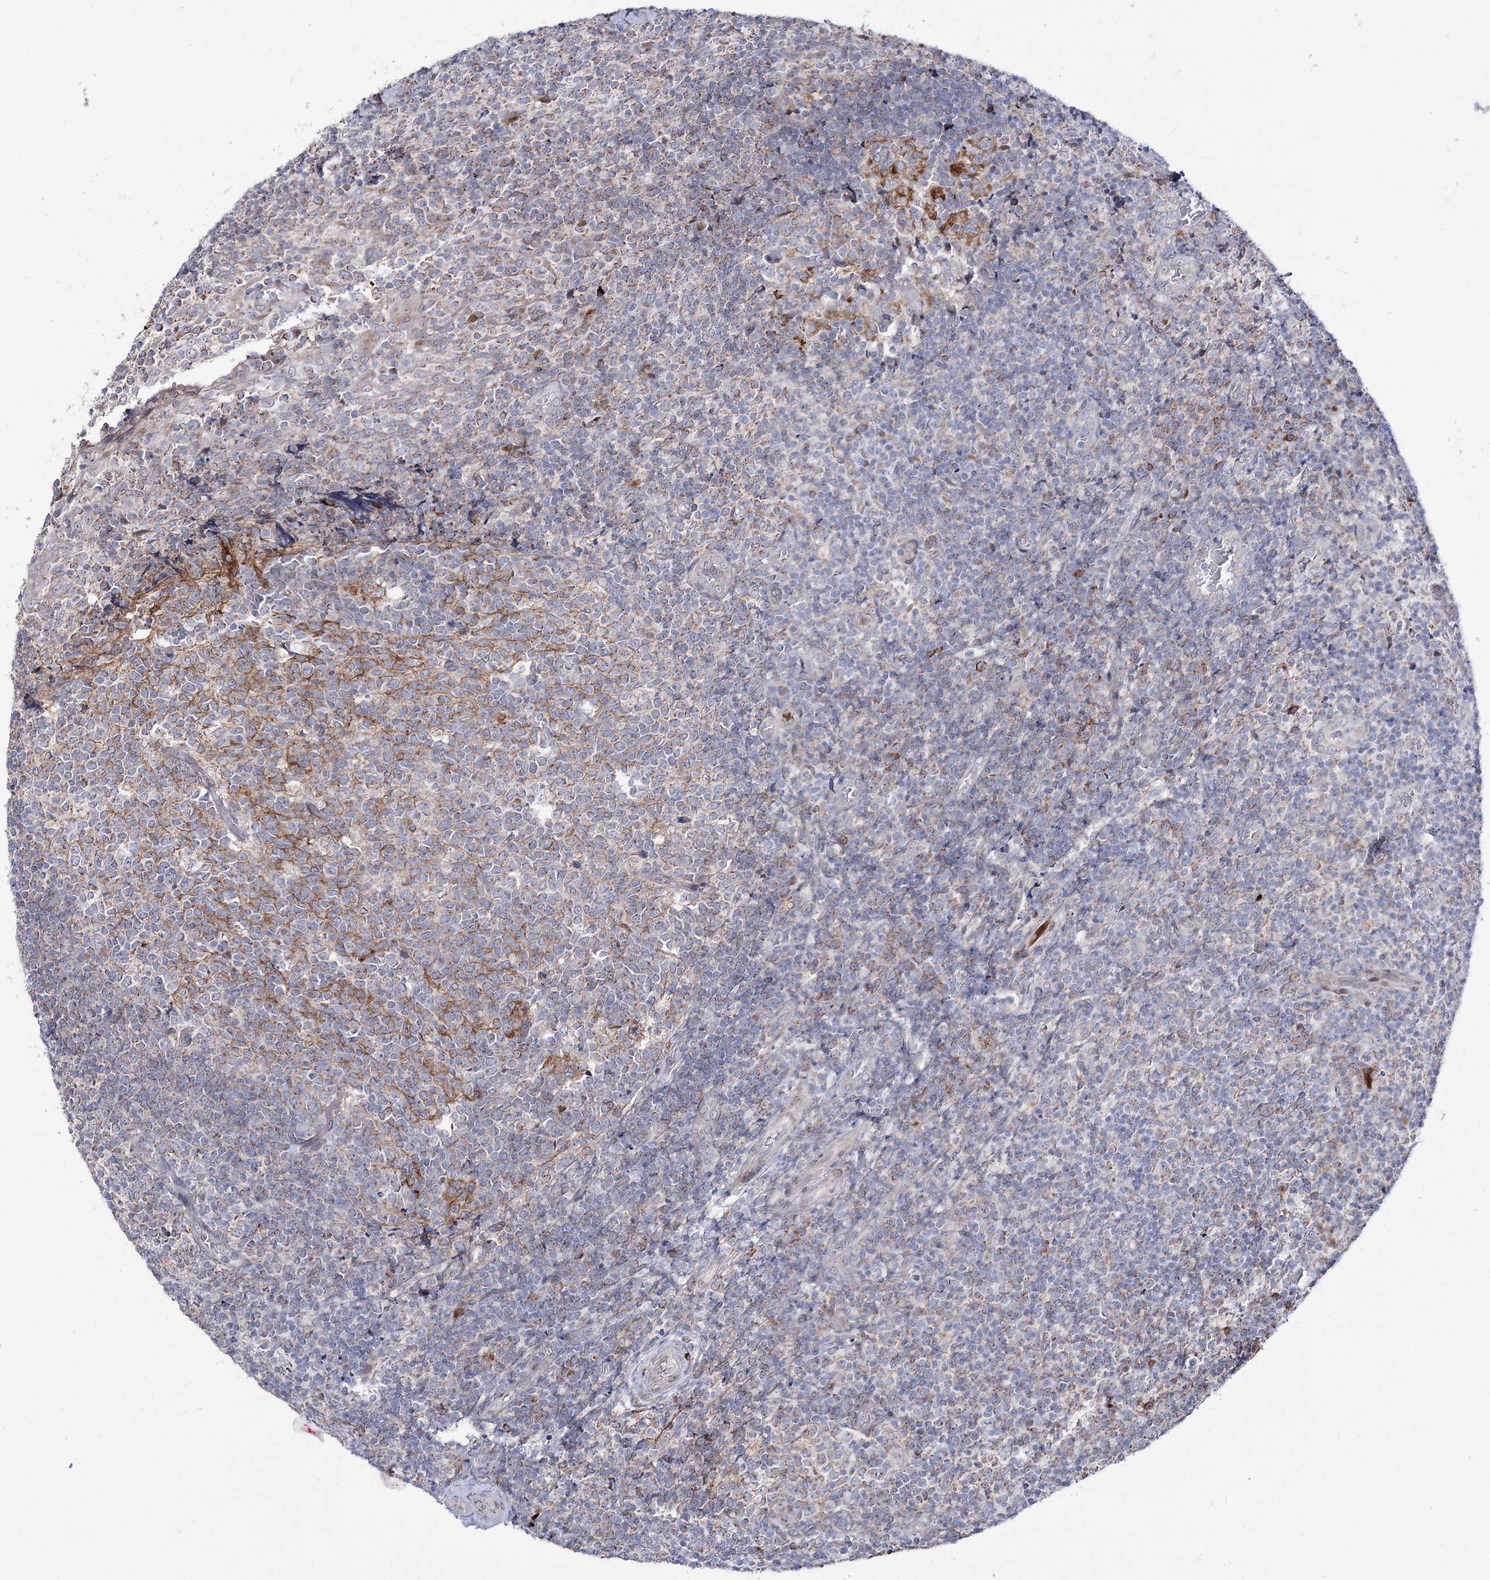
{"staining": {"intensity": "moderate", "quantity": "<25%", "location": "cytoplasmic/membranous"}, "tissue": "tonsil", "cell_type": "Germinal center cells", "image_type": "normal", "snomed": [{"axis": "morphology", "description": "Normal tissue, NOS"}, {"axis": "topography", "description": "Tonsil"}], "caption": "Immunohistochemical staining of unremarkable human tonsil displays moderate cytoplasmic/membranous protein expression in about <25% of germinal center cells.", "gene": "C11orf80", "patient": {"sex": "female", "age": 19}}